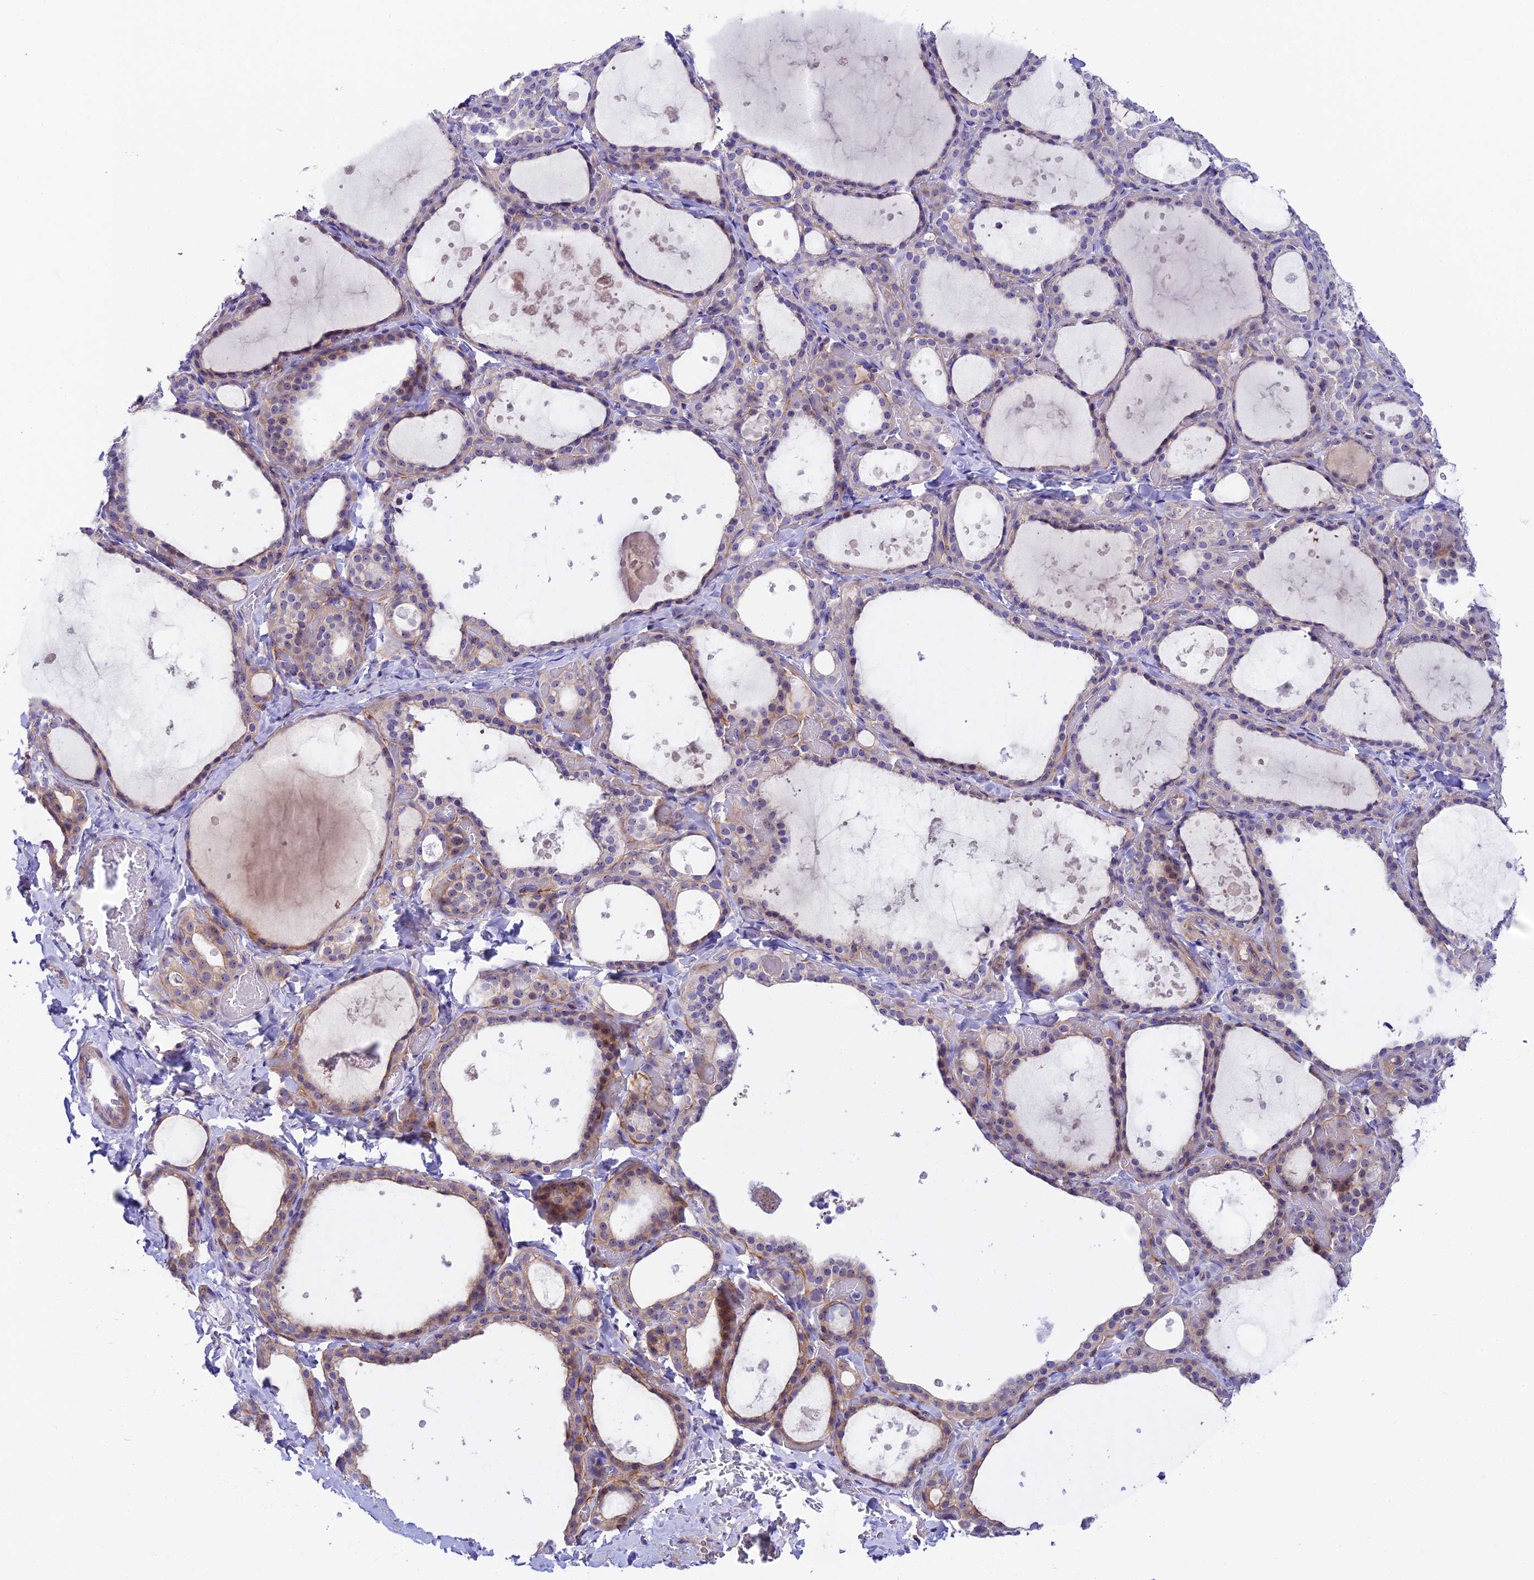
{"staining": {"intensity": "weak", "quantity": "25%-75%", "location": "cytoplasmic/membranous"}, "tissue": "thyroid gland", "cell_type": "Glandular cells", "image_type": "normal", "snomed": [{"axis": "morphology", "description": "Normal tissue, NOS"}, {"axis": "topography", "description": "Thyroid gland"}], "caption": "Thyroid gland stained with DAB immunohistochemistry (IHC) shows low levels of weak cytoplasmic/membranous staining in about 25%-75% of glandular cells. (DAB (3,3'-diaminobenzidine) IHC, brown staining for protein, blue staining for nuclei).", "gene": "DUSP29", "patient": {"sex": "female", "age": 44}}